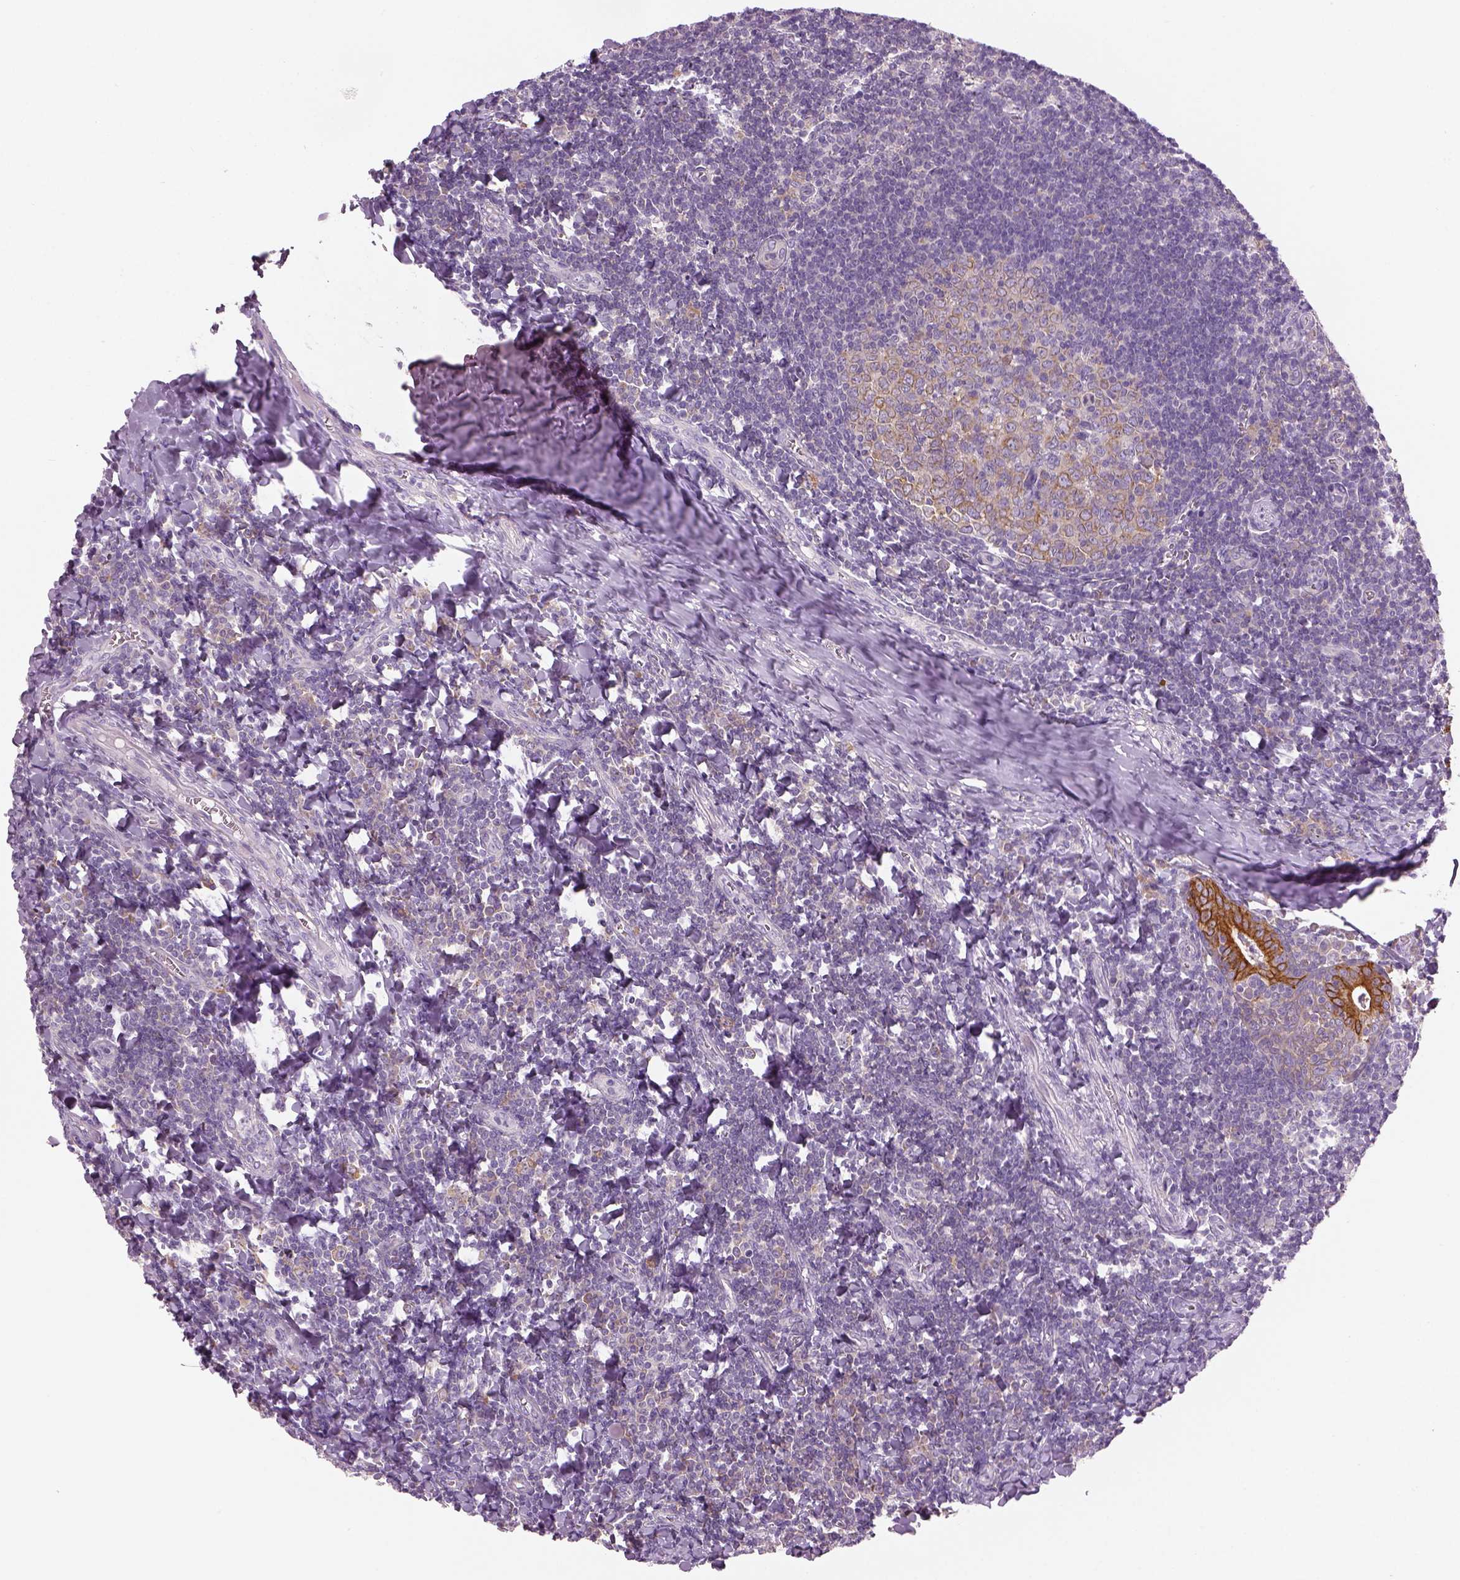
{"staining": {"intensity": "moderate", "quantity": "<25%", "location": "cytoplasmic/membranous"}, "tissue": "tonsil", "cell_type": "Germinal center cells", "image_type": "normal", "snomed": [{"axis": "morphology", "description": "Normal tissue, NOS"}, {"axis": "morphology", "description": "Inflammation, NOS"}, {"axis": "topography", "description": "Tonsil"}], "caption": "IHC histopathology image of benign tonsil: tonsil stained using immunohistochemistry reveals low levels of moderate protein expression localized specifically in the cytoplasmic/membranous of germinal center cells, appearing as a cytoplasmic/membranous brown color.", "gene": "CHST14", "patient": {"sex": "female", "age": 31}}